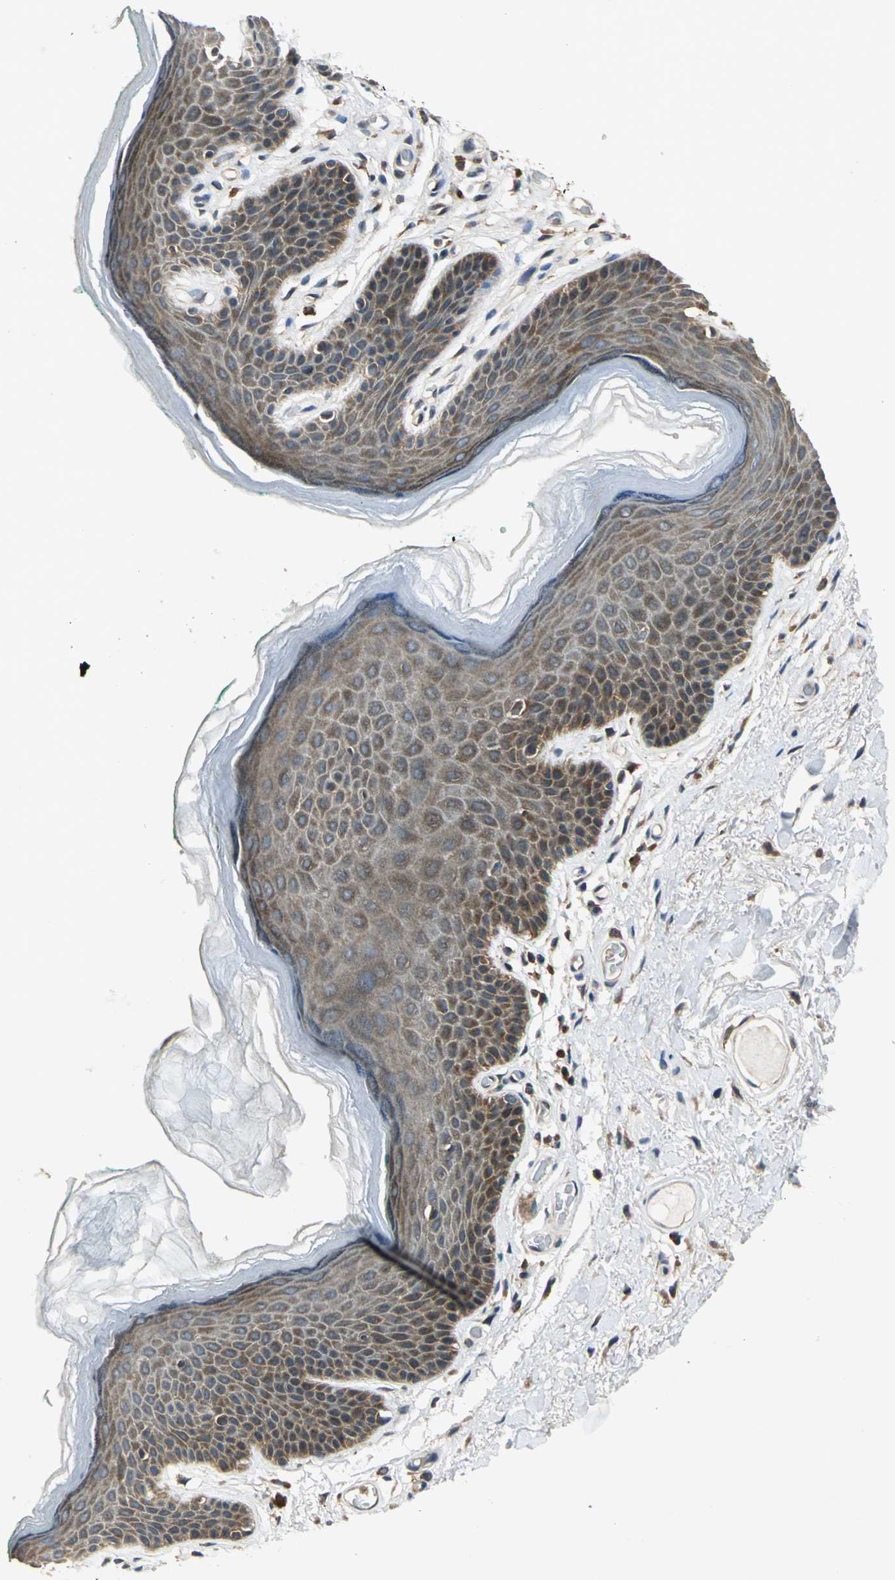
{"staining": {"intensity": "strong", "quantity": ">75%", "location": "cytoplasmic/membranous"}, "tissue": "skin", "cell_type": "Epidermal cells", "image_type": "normal", "snomed": [{"axis": "morphology", "description": "Normal tissue, NOS"}, {"axis": "topography", "description": "Anal"}], "caption": "Protein expression analysis of normal human skin reveals strong cytoplasmic/membranous expression in approximately >75% of epidermal cells. The protein is shown in brown color, while the nuclei are stained blue.", "gene": "EIF2B2", "patient": {"sex": "male", "age": 74}}